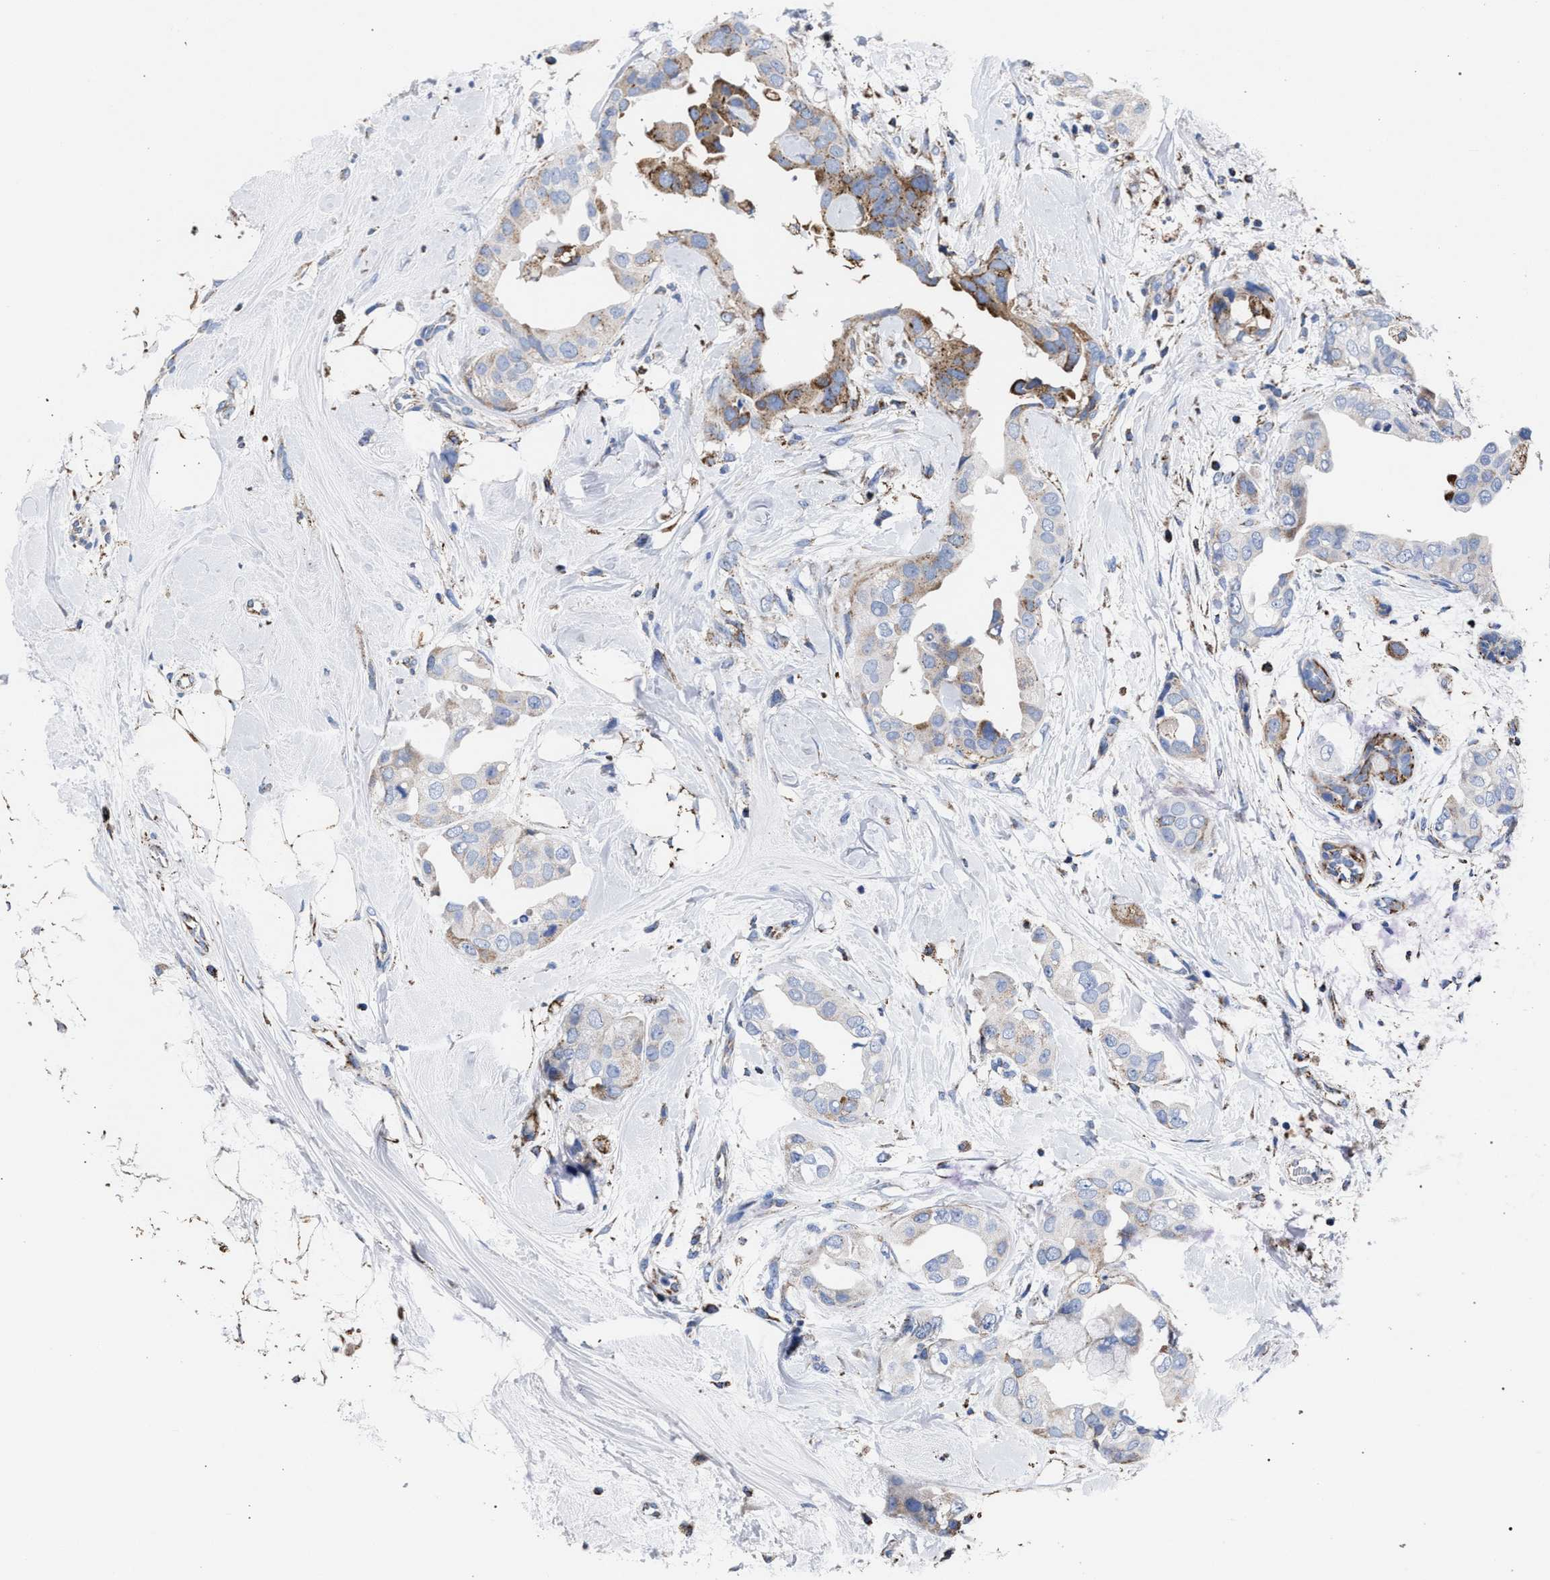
{"staining": {"intensity": "moderate", "quantity": "<25%", "location": "cytoplasmic/membranous"}, "tissue": "breast cancer", "cell_type": "Tumor cells", "image_type": "cancer", "snomed": [{"axis": "morphology", "description": "Duct carcinoma"}, {"axis": "topography", "description": "Breast"}], "caption": "Immunohistochemical staining of human intraductal carcinoma (breast) reveals low levels of moderate cytoplasmic/membranous protein staining in approximately <25% of tumor cells. (Stains: DAB (3,3'-diaminobenzidine) in brown, nuclei in blue, Microscopy: brightfield microscopy at high magnification).", "gene": "ACADS", "patient": {"sex": "female", "age": 40}}